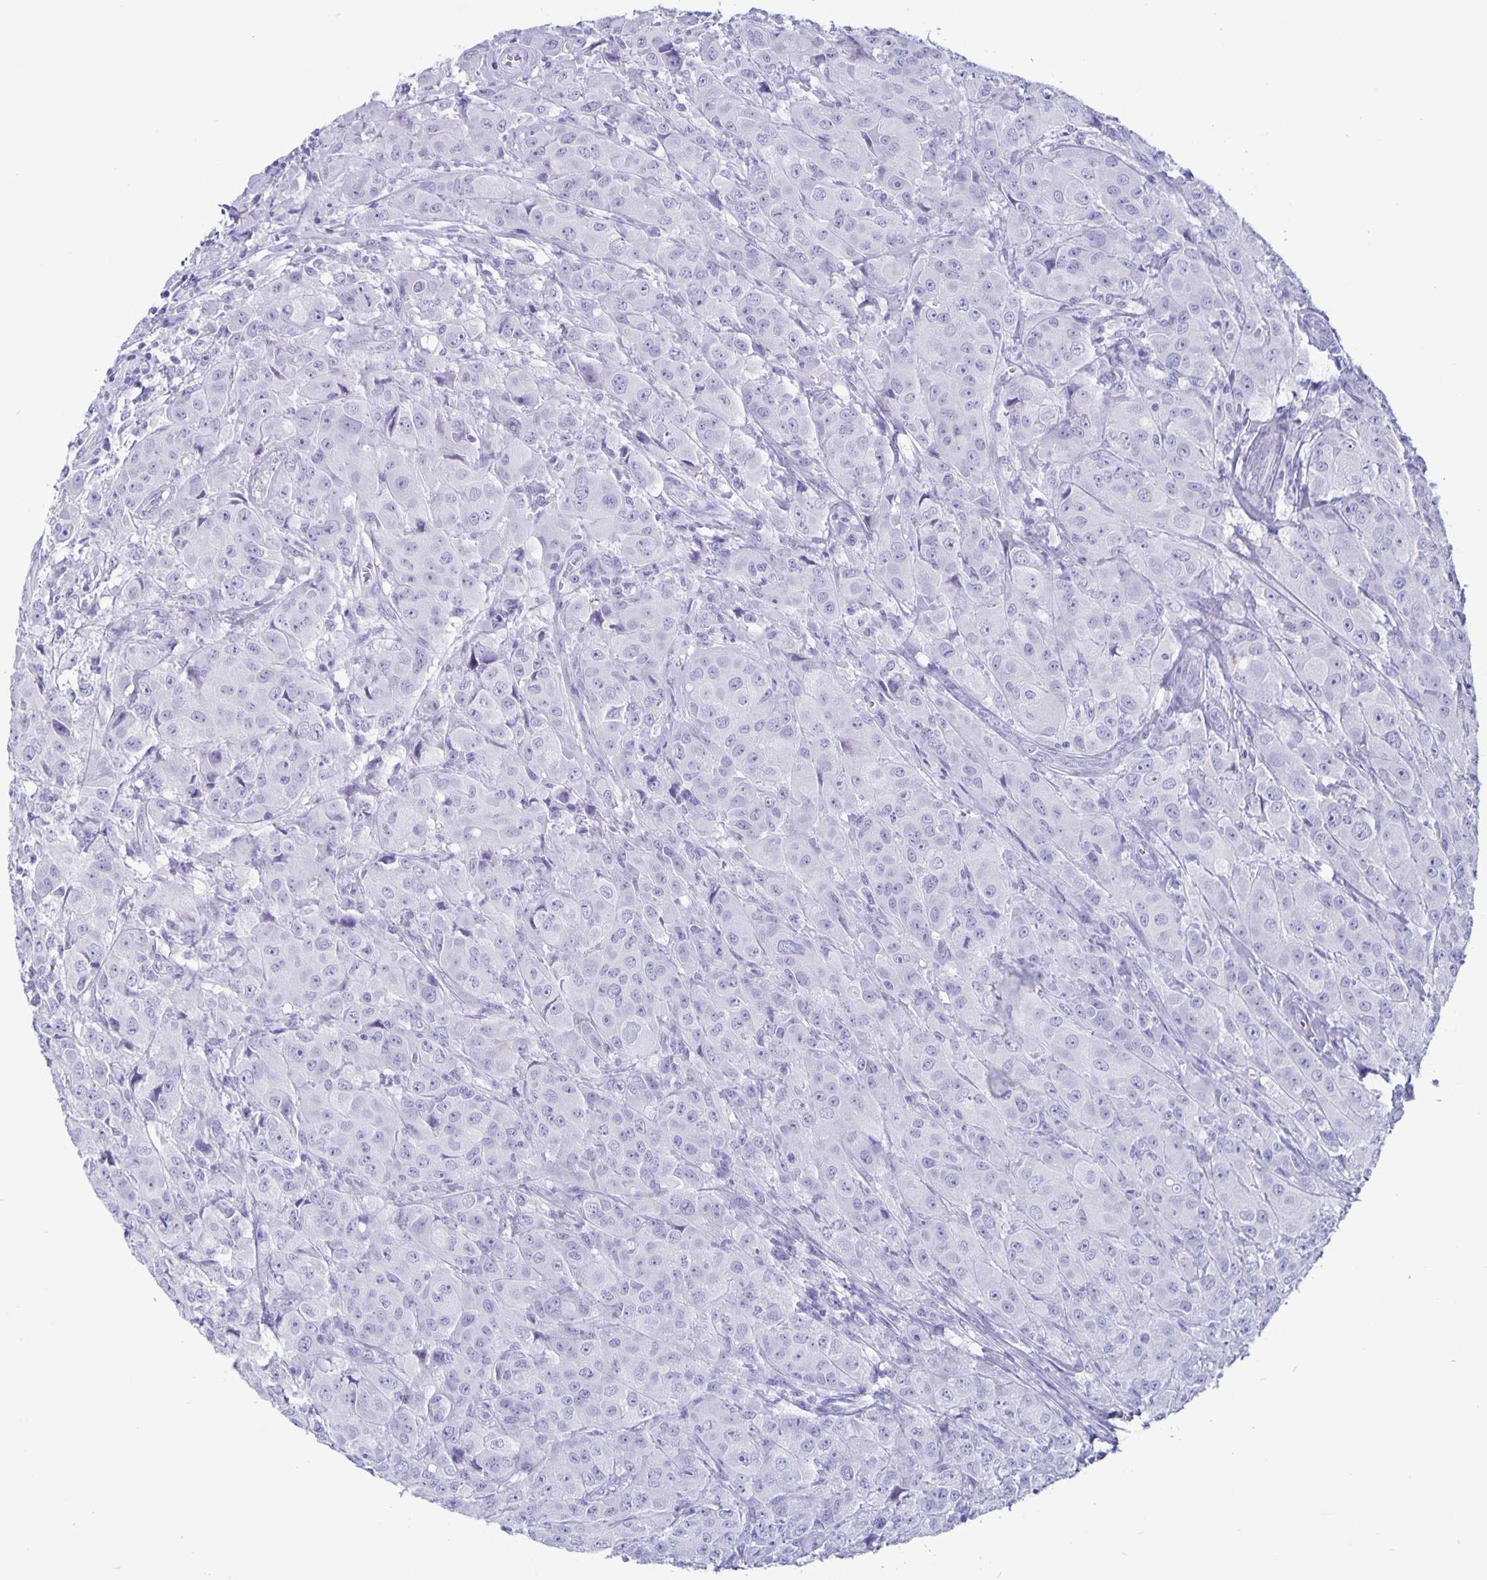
{"staining": {"intensity": "moderate", "quantity": "<25%", "location": "cytoplasmic/membranous"}, "tissue": "breast cancer", "cell_type": "Tumor cells", "image_type": "cancer", "snomed": [{"axis": "morphology", "description": "Normal tissue, NOS"}, {"axis": "morphology", "description": "Duct carcinoma"}, {"axis": "topography", "description": "Breast"}], "caption": "A low amount of moderate cytoplasmic/membranous staining is identified in about <25% of tumor cells in breast cancer tissue. (brown staining indicates protein expression, while blue staining denotes nuclei).", "gene": "BPIFA3", "patient": {"sex": "female", "age": 43}}